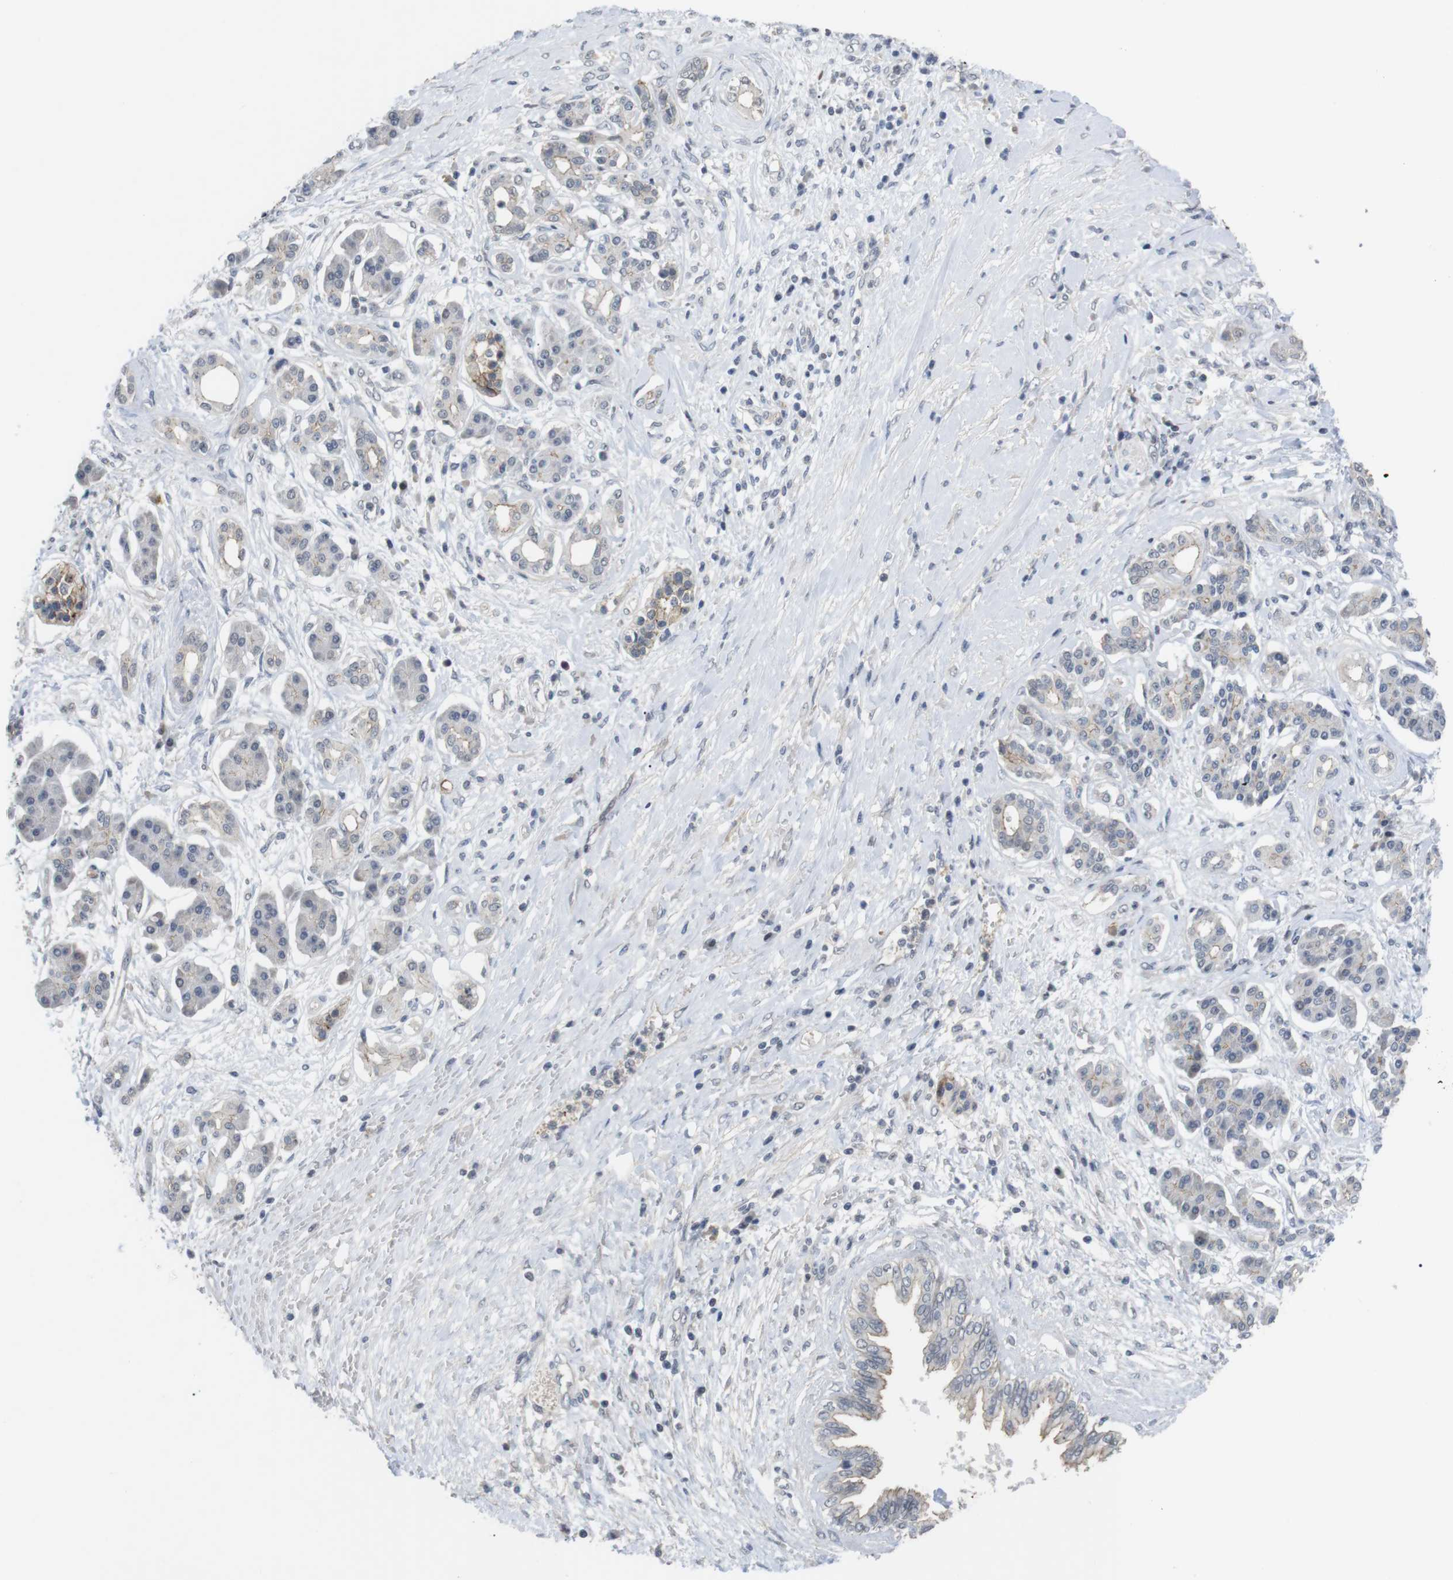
{"staining": {"intensity": "negative", "quantity": "none", "location": "none"}, "tissue": "pancreatic cancer", "cell_type": "Tumor cells", "image_type": "cancer", "snomed": [{"axis": "morphology", "description": "Adenocarcinoma, NOS"}, {"axis": "topography", "description": "Pancreas"}], "caption": "The IHC micrograph has no significant expression in tumor cells of pancreatic cancer tissue. (Immunohistochemistry, brightfield microscopy, high magnification).", "gene": "NECTIN1", "patient": {"sex": "female", "age": 56}}